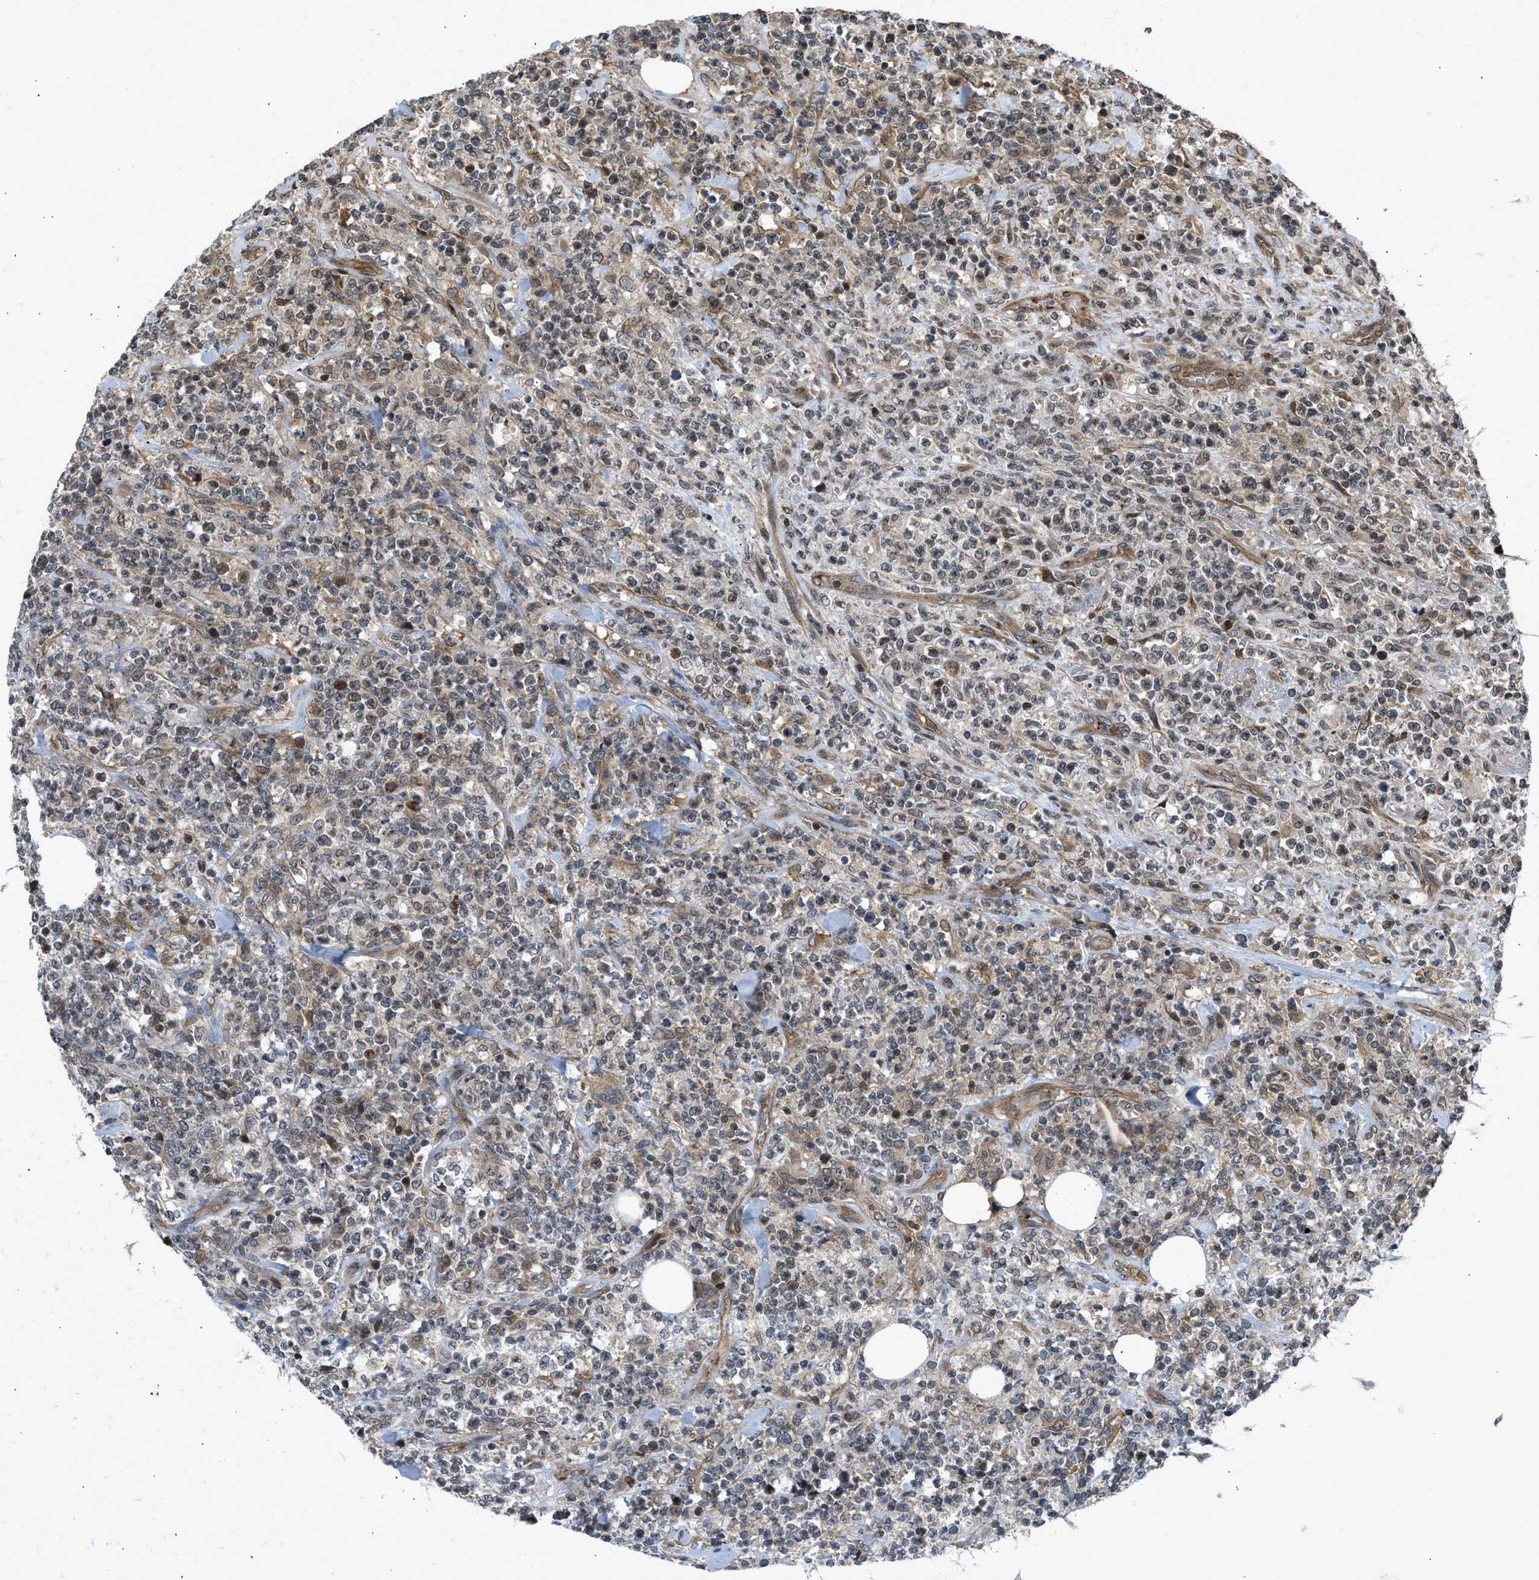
{"staining": {"intensity": "weak", "quantity": ">75%", "location": "cytoplasmic/membranous,nuclear"}, "tissue": "lymphoma", "cell_type": "Tumor cells", "image_type": "cancer", "snomed": [{"axis": "morphology", "description": "Malignant lymphoma, non-Hodgkin's type, High grade"}, {"axis": "topography", "description": "Soft tissue"}], "caption": "Tumor cells display weak cytoplasmic/membranous and nuclear positivity in approximately >75% of cells in high-grade malignant lymphoma, non-Hodgkin's type.", "gene": "GPATCH2L", "patient": {"sex": "male", "age": 18}}